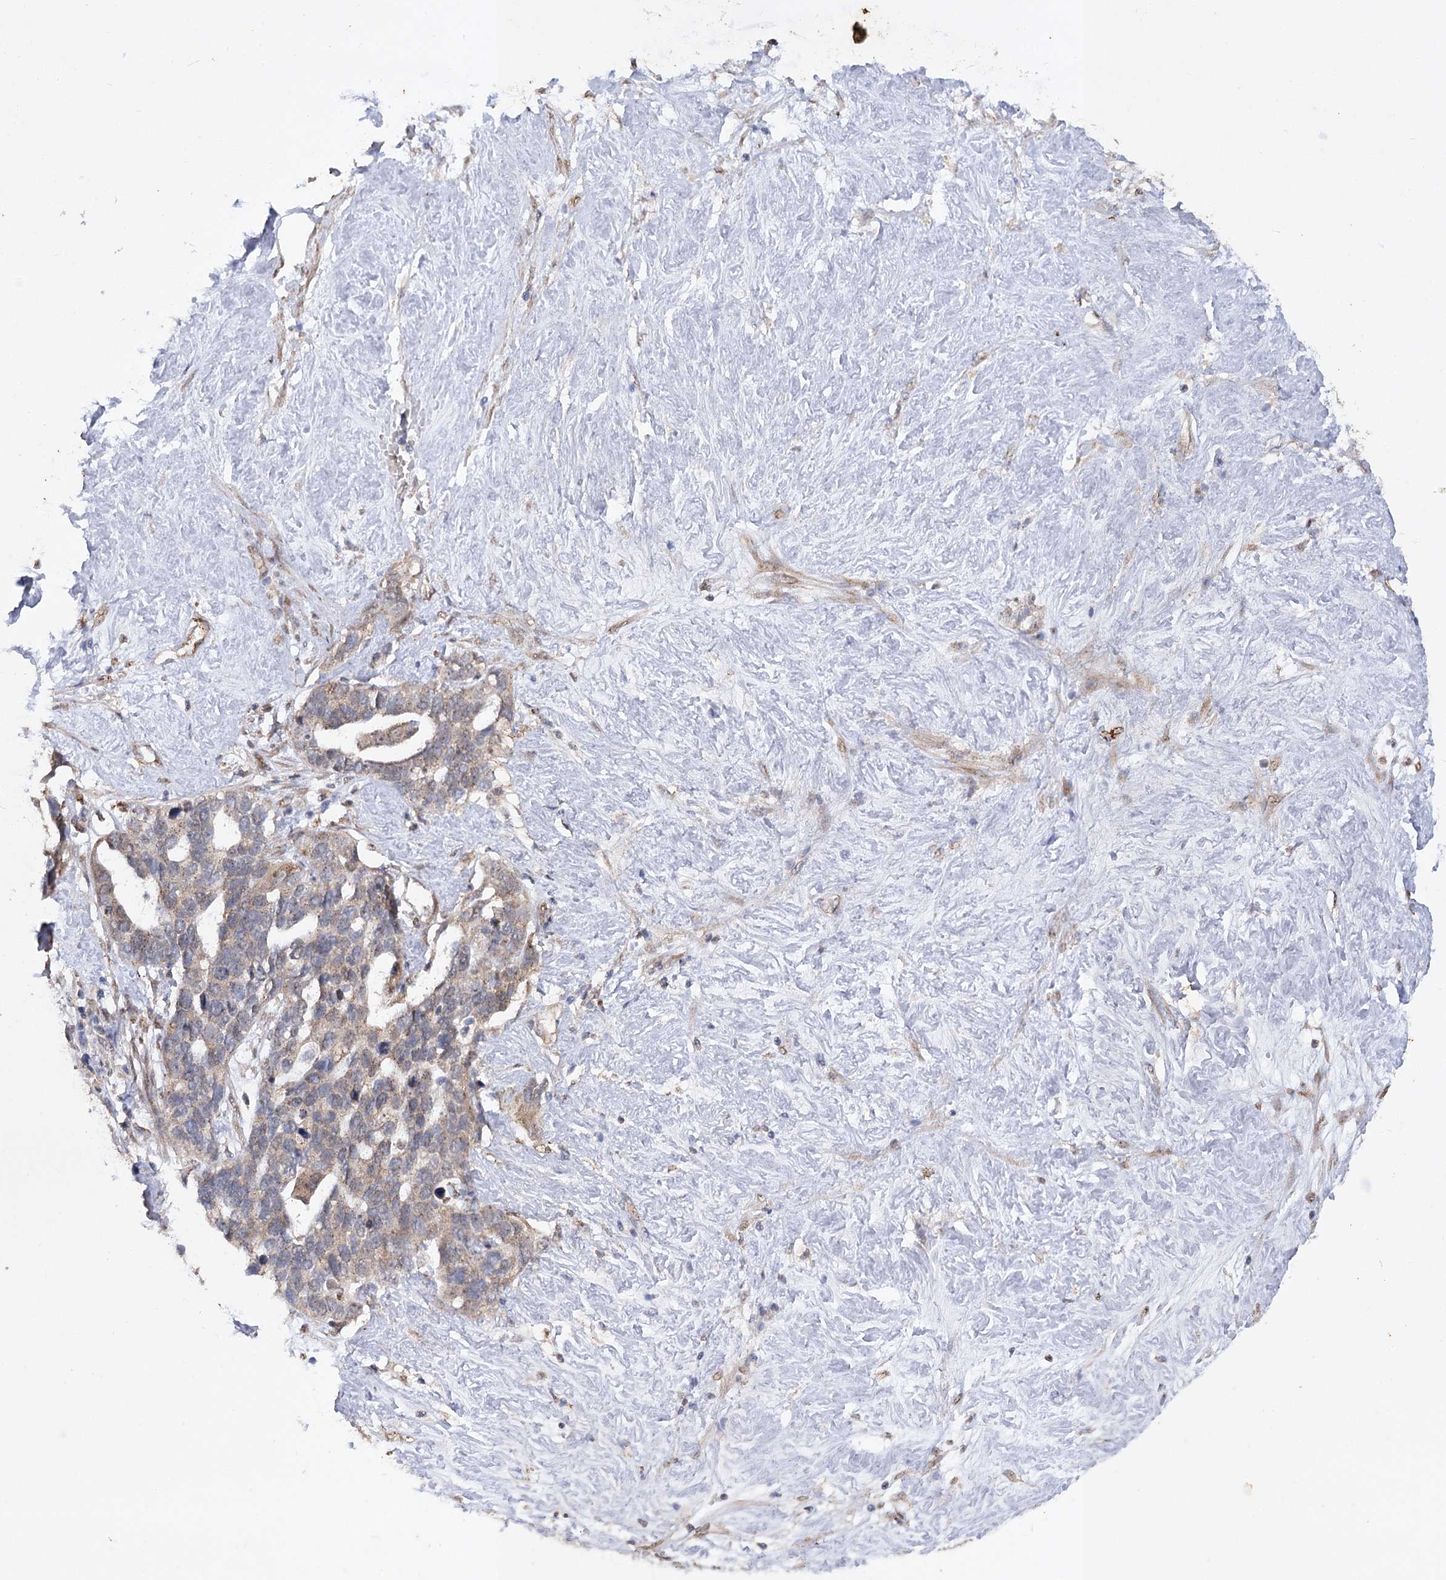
{"staining": {"intensity": "moderate", "quantity": ">75%", "location": "cytoplasmic/membranous"}, "tissue": "ovarian cancer", "cell_type": "Tumor cells", "image_type": "cancer", "snomed": [{"axis": "morphology", "description": "Cystadenocarcinoma, serous, NOS"}, {"axis": "topography", "description": "Ovary"}], "caption": "Tumor cells reveal medium levels of moderate cytoplasmic/membranous expression in approximately >75% of cells in human ovarian serous cystadenocarcinoma.", "gene": "ZSCAN23", "patient": {"sex": "female", "age": 54}}